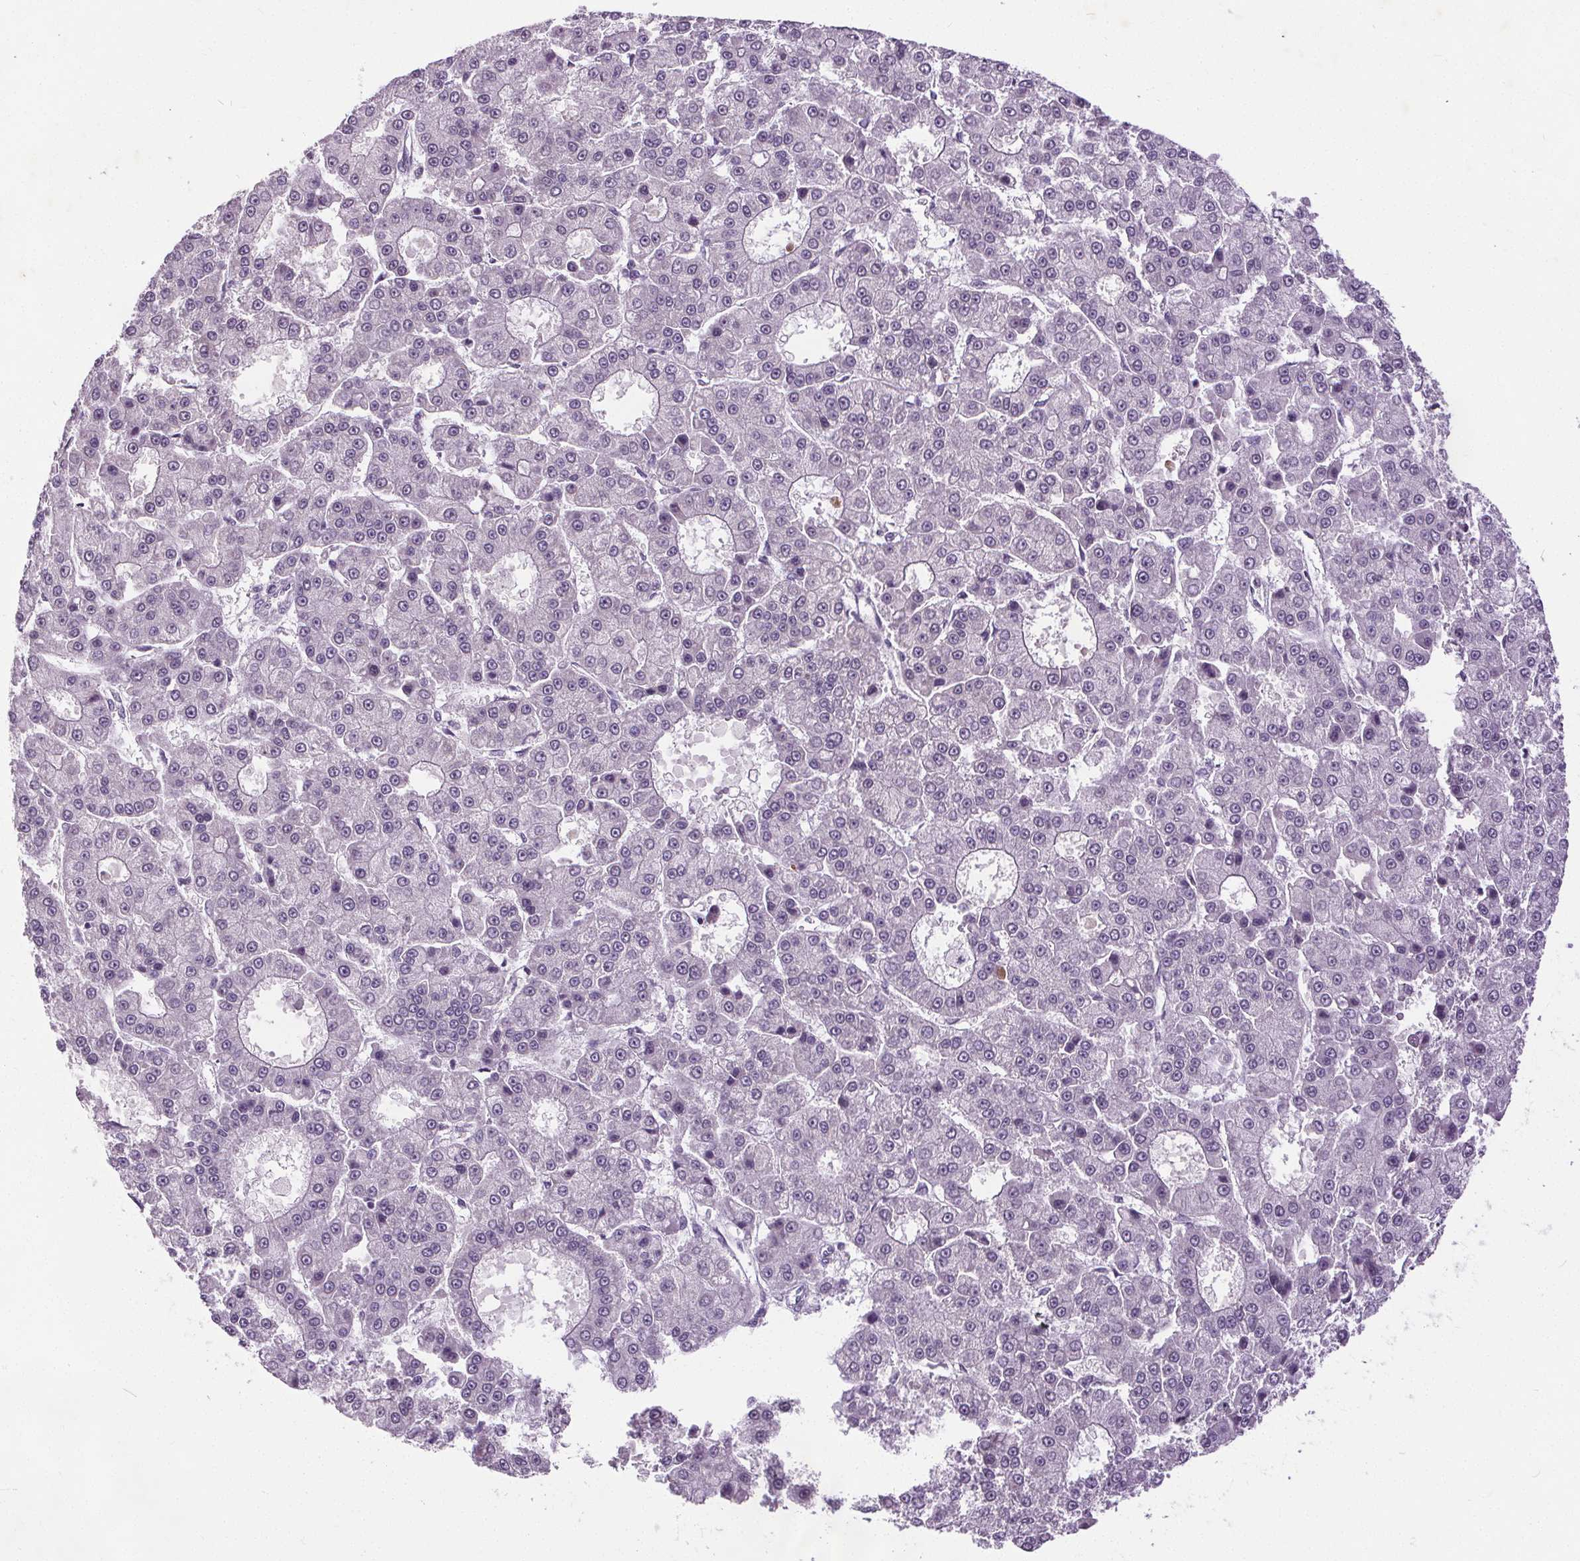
{"staining": {"intensity": "negative", "quantity": "none", "location": "none"}, "tissue": "liver cancer", "cell_type": "Tumor cells", "image_type": "cancer", "snomed": [{"axis": "morphology", "description": "Carcinoma, Hepatocellular, NOS"}, {"axis": "topography", "description": "Liver"}], "caption": "There is no significant expression in tumor cells of liver cancer (hepatocellular carcinoma).", "gene": "SLC2A9", "patient": {"sex": "male", "age": 70}}